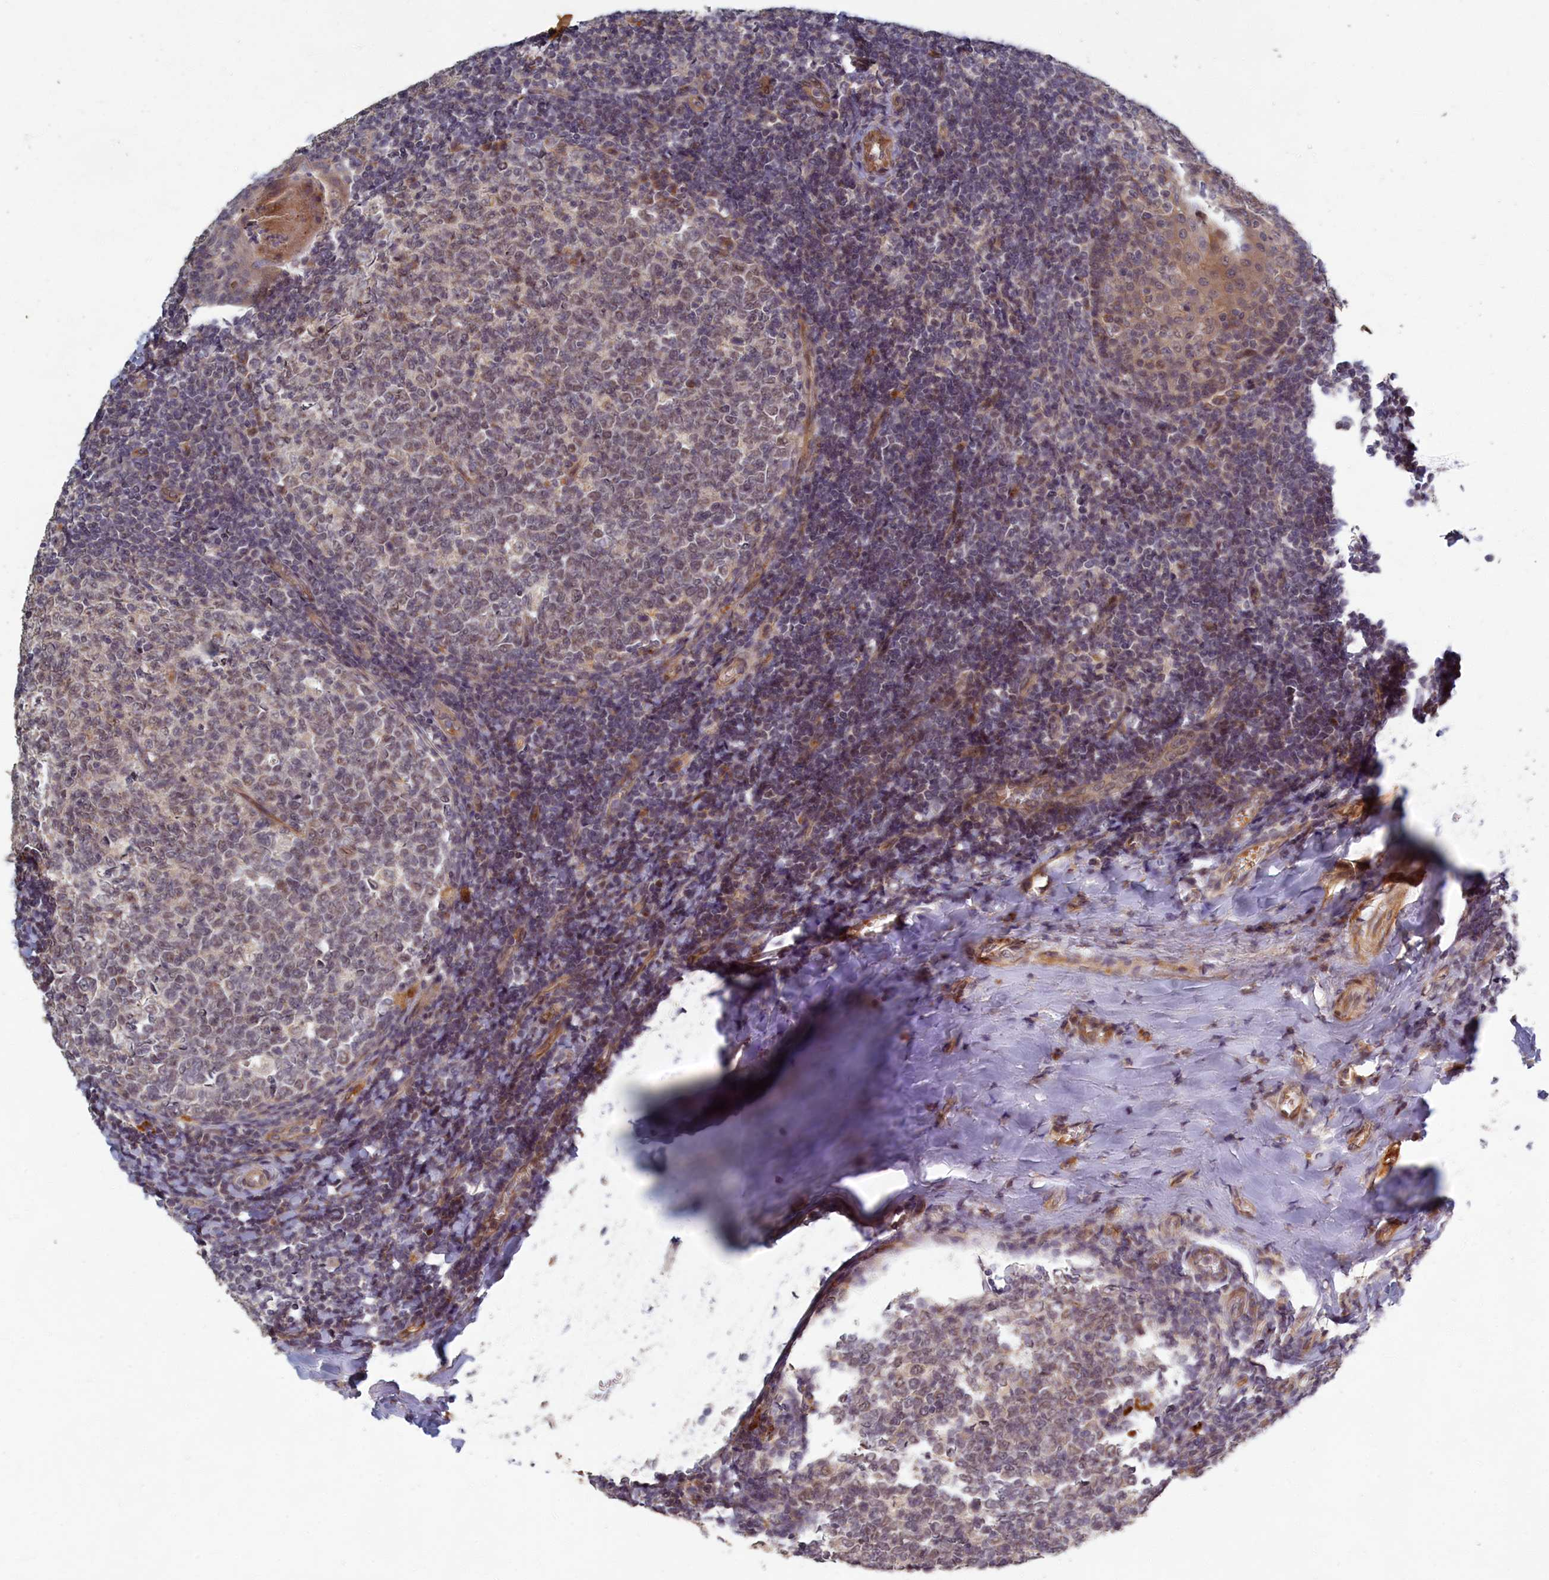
{"staining": {"intensity": "weak", "quantity": "<25%", "location": "cytoplasmic/membranous"}, "tissue": "tonsil", "cell_type": "Germinal center cells", "image_type": "normal", "snomed": [{"axis": "morphology", "description": "Normal tissue, NOS"}, {"axis": "topography", "description": "Tonsil"}], "caption": "A micrograph of tonsil stained for a protein shows no brown staining in germinal center cells. Nuclei are stained in blue.", "gene": "EARS2", "patient": {"sex": "female", "age": 19}}